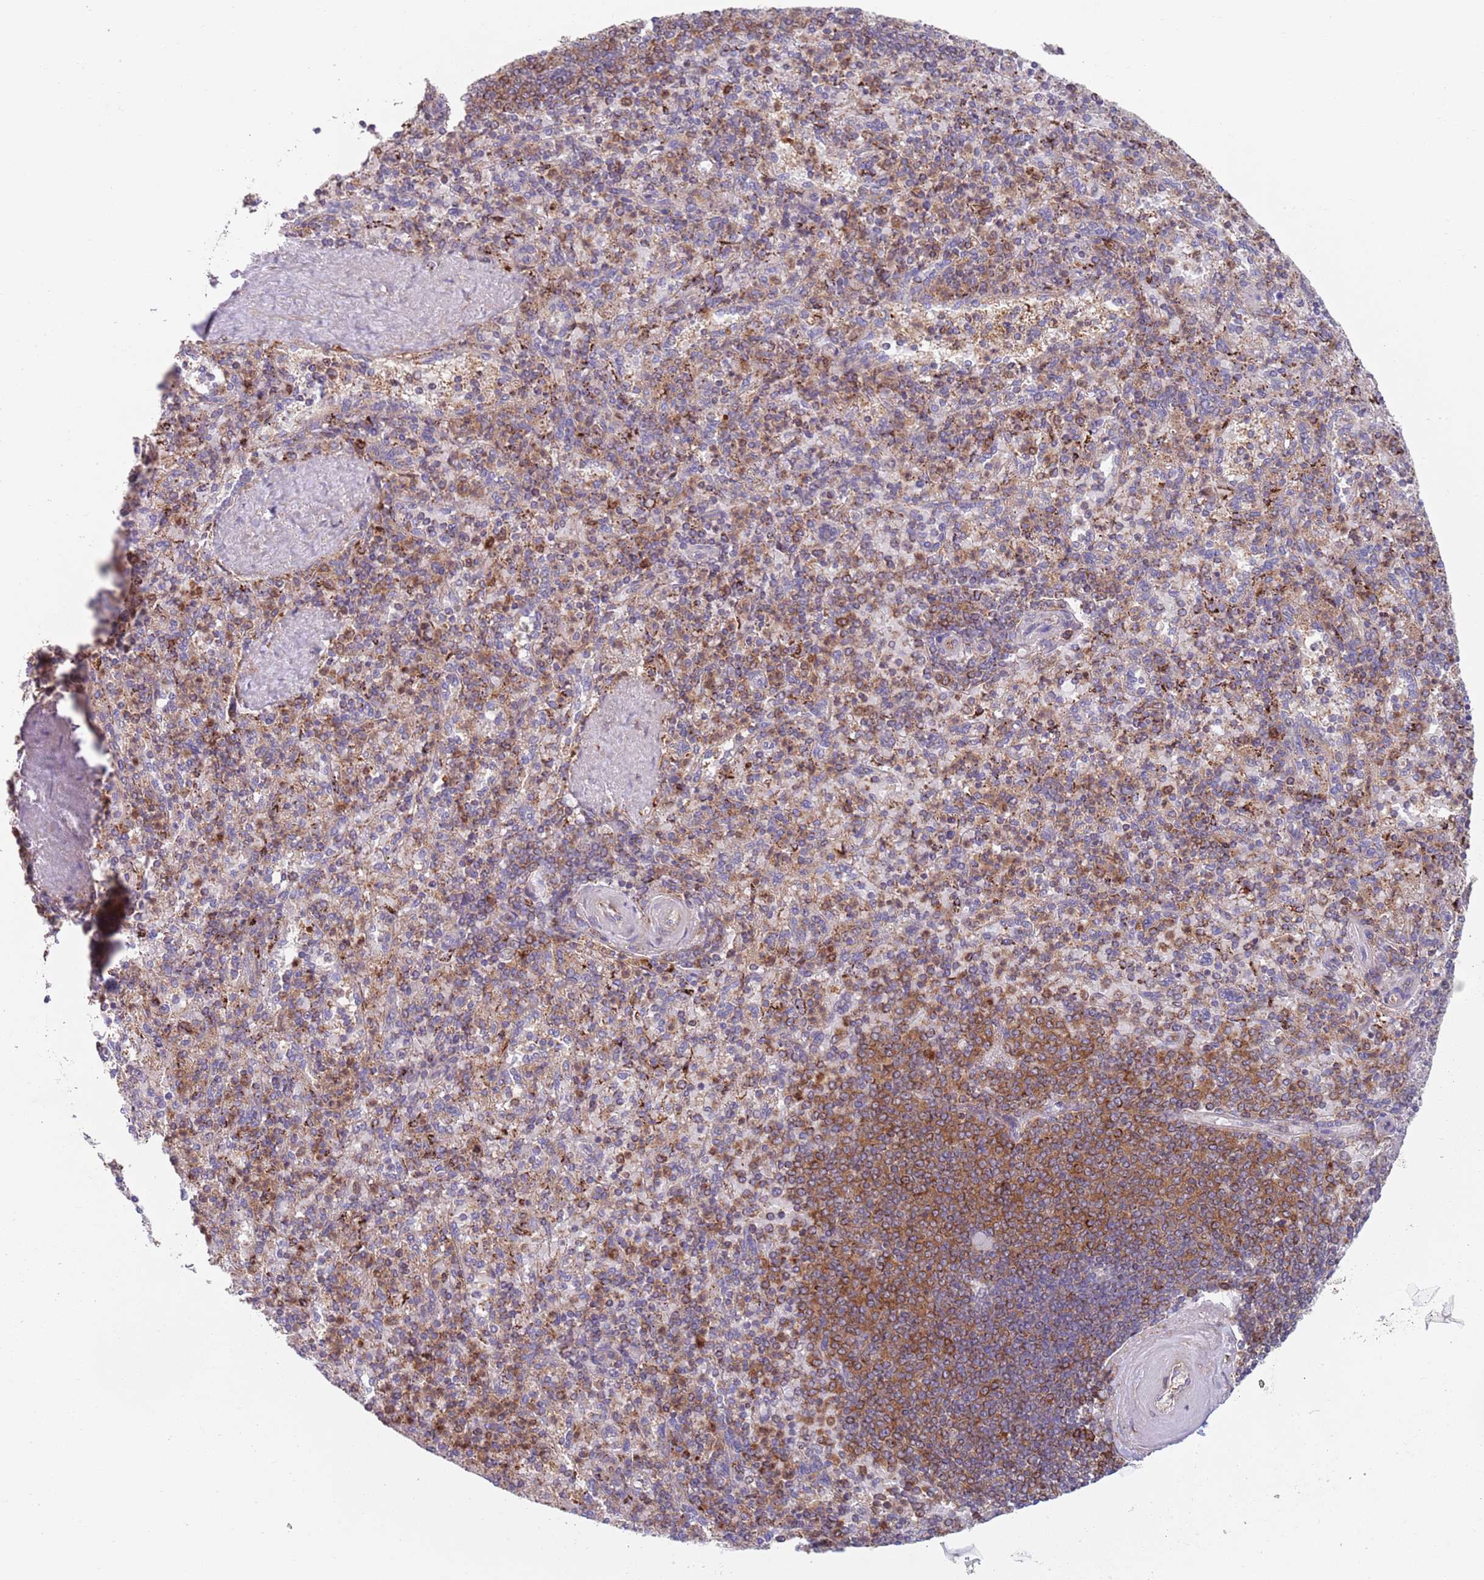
{"staining": {"intensity": "strong", "quantity": "<25%", "location": "cytoplasmic/membranous"}, "tissue": "spleen", "cell_type": "Cells in red pulp", "image_type": "normal", "snomed": [{"axis": "morphology", "description": "Normal tissue, NOS"}, {"axis": "topography", "description": "Spleen"}], "caption": "Protein analysis of normal spleen reveals strong cytoplasmic/membranous positivity in approximately <25% of cells in red pulp.", "gene": "ZMYM5", "patient": {"sex": "male", "age": 82}}